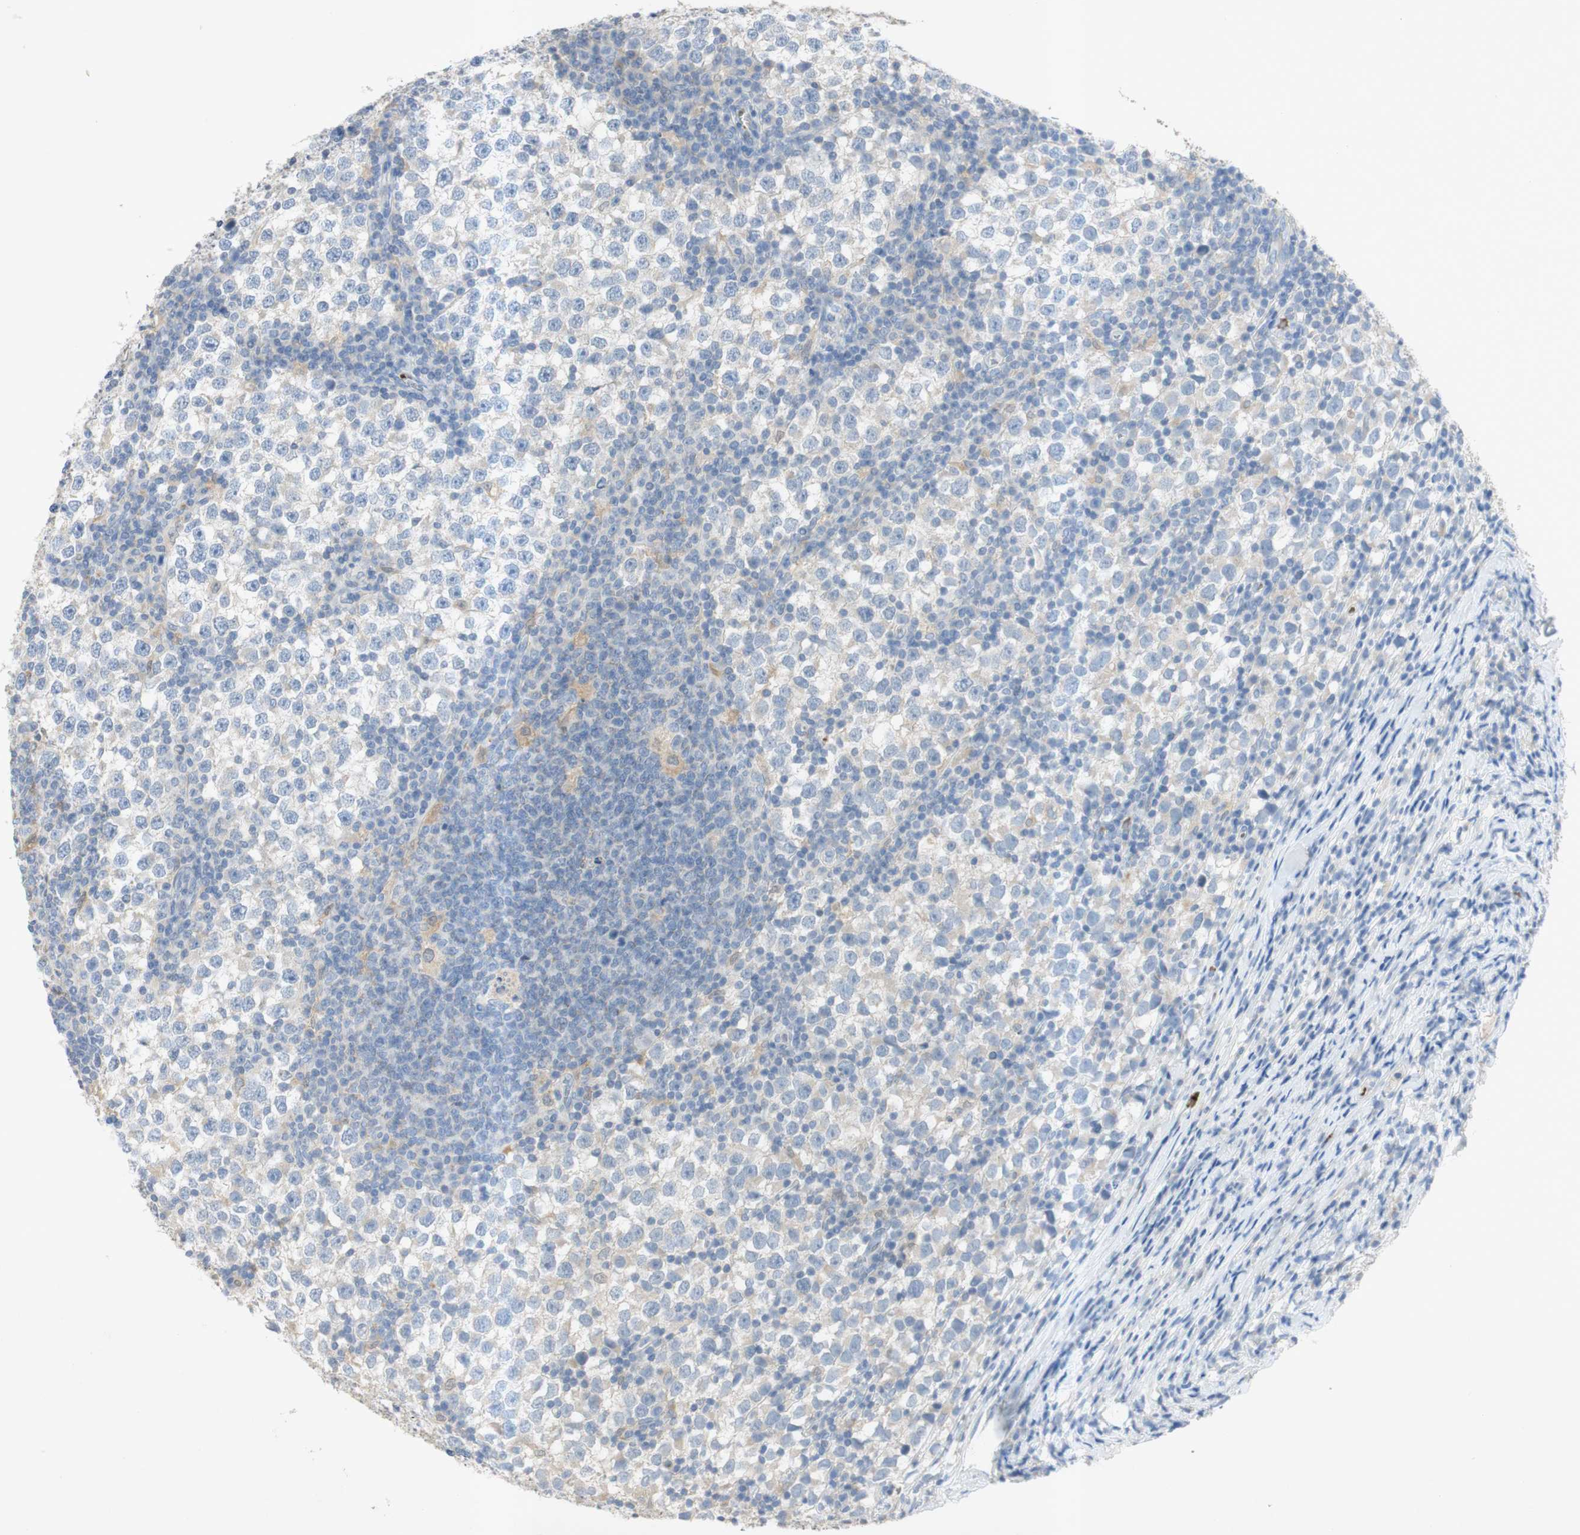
{"staining": {"intensity": "negative", "quantity": "none", "location": "none"}, "tissue": "testis cancer", "cell_type": "Tumor cells", "image_type": "cancer", "snomed": [{"axis": "morphology", "description": "Seminoma, NOS"}, {"axis": "topography", "description": "Testis"}], "caption": "A high-resolution micrograph shows immunohistochemistry staining of seminoma (testis), which demonstrates no significant expression in tumor cells.", "gene": "EPO", "patient": {"sex": "male", "age": 65}}